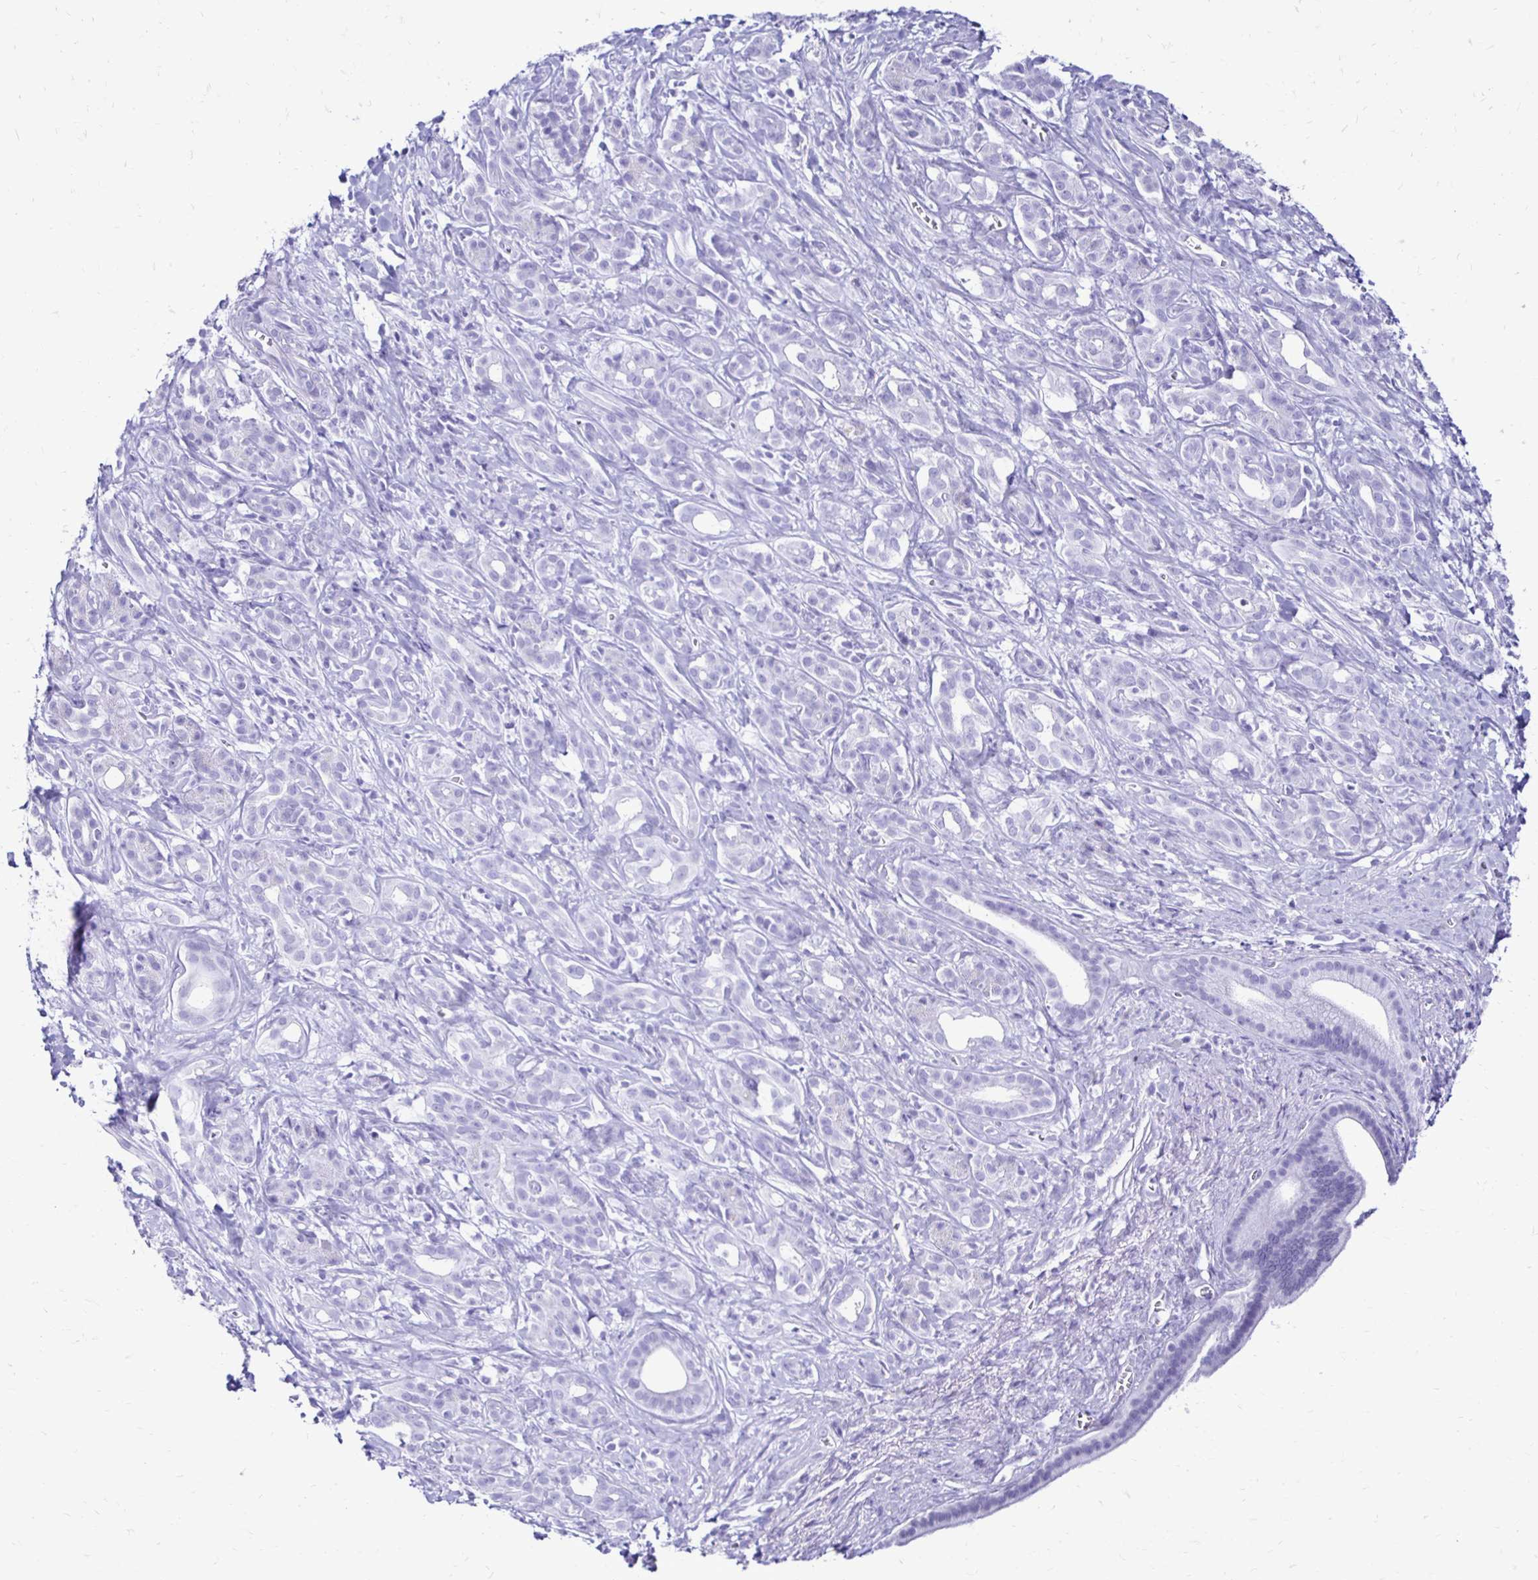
{"staining": {"intensity": "negative", "quantity": "none", "location": "none"}, "tissue": "pancreatic cancer", "cell_type": "Tumor cells", "image_type": "cancer", "snomed": [{"axis": "morphology", "description": "Adenocarcinoma, NOS"}, {"axis": "topography", "description": "Pancreas"}], "caption": "Immunohistochemistry (IHC) histopathology image of neoplastic tissue: human pancreatic cancer stained with DAB (3,3'-diaminobenzidine) exhibits no significant protein positivity in tumor cells.", "gene": "CST5", "patient": {"sex": "male", "age": 61}}